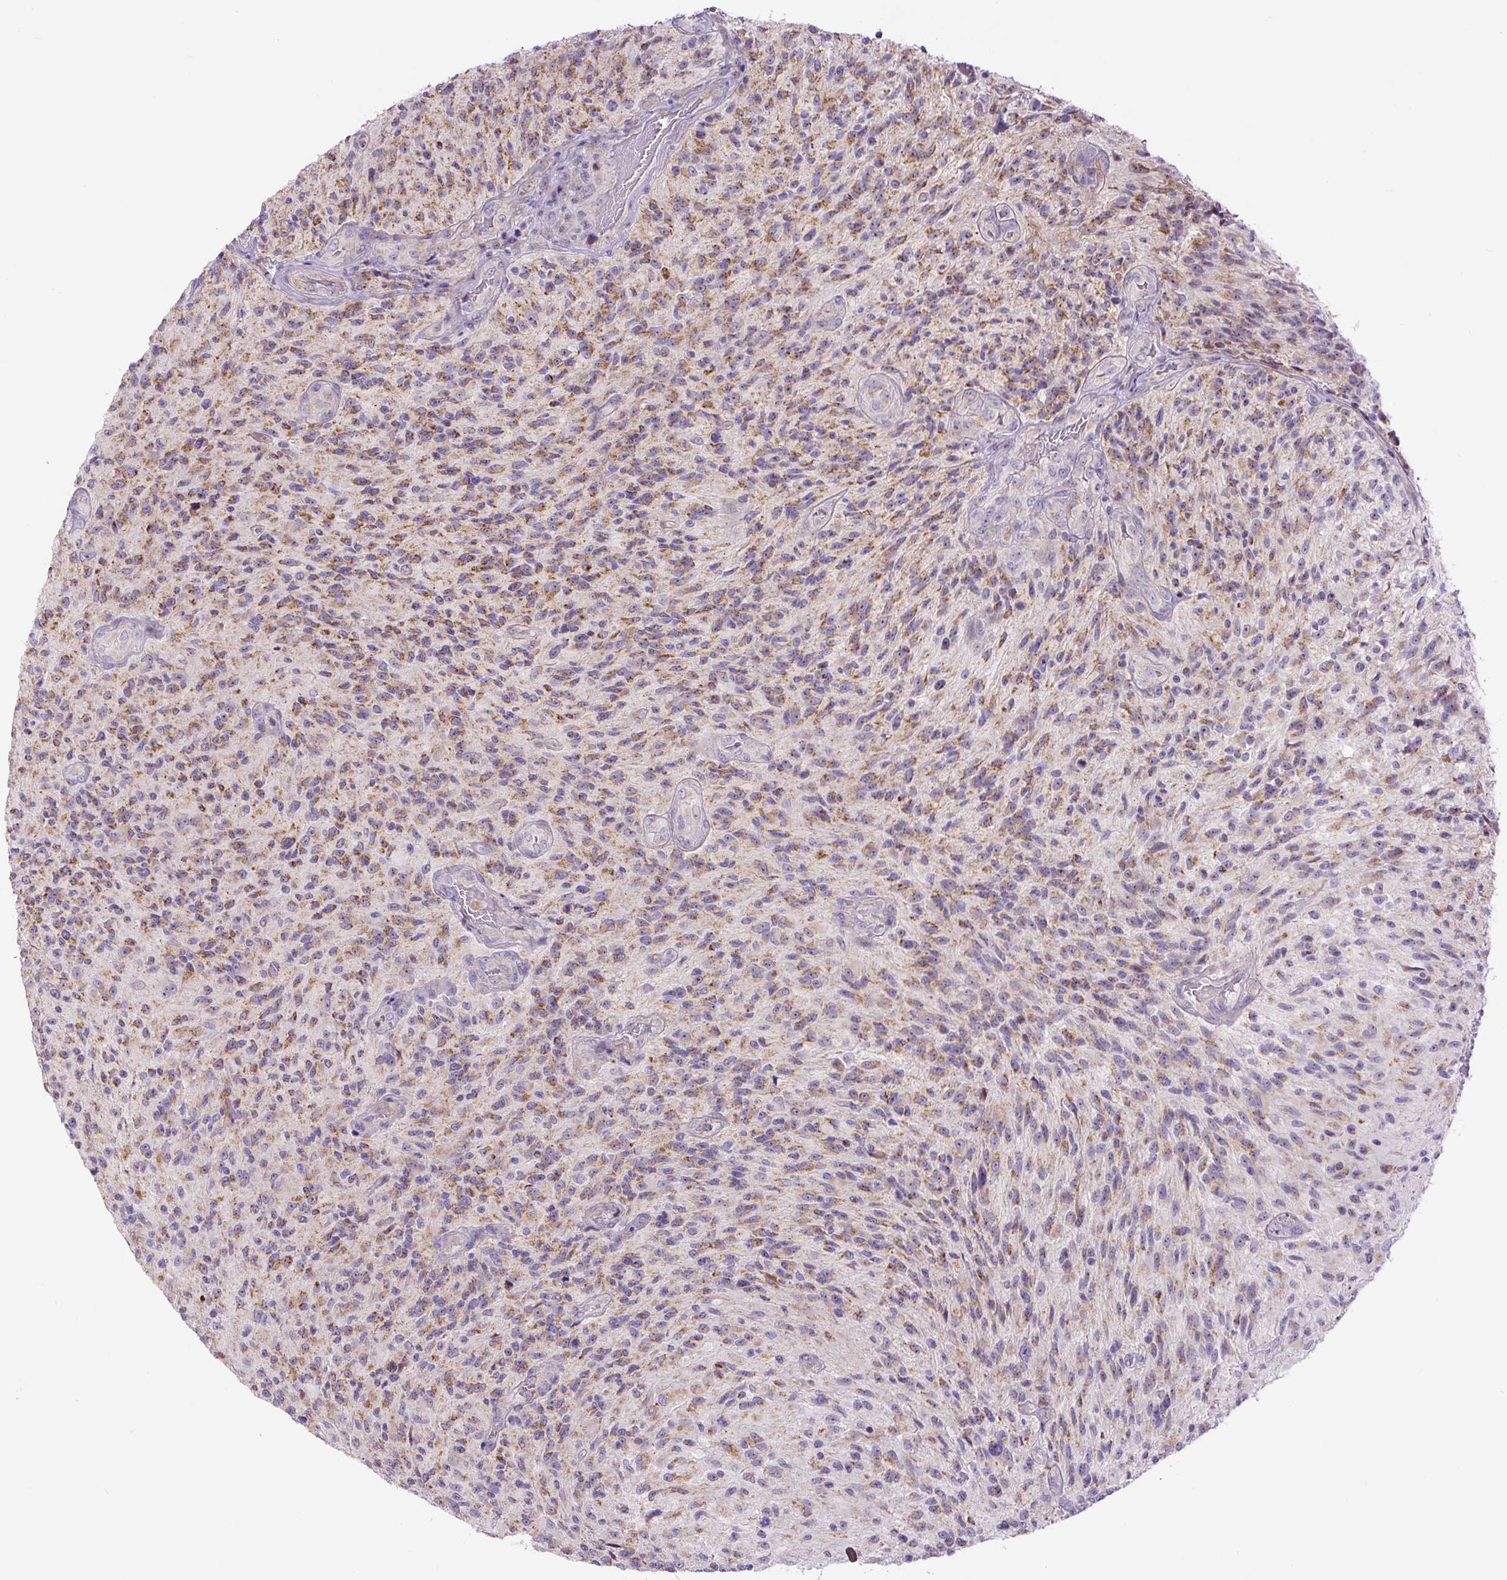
{"staining": {"intensity": "moderate", "quantity": ">75%", "location": "cytoplasmic/membranous"}, "tissue": "glioma", "cell_type": "Tumor cells", "image_type": "cancer", "snomed": [{"axis": "morphology", "description": "Normal tissue, NOS"}, {"axis": "morphology", "description": "Glioma, malignant, High grade"}, {"axis": "topography", "description": "Cerebral cortex"}], "caption": "Immunohistochemistry (IHC) of human high-grade glioma (malignant) demonstrates medium levels of moderate cytoplasmic/membranous positivity in approximately >75% of tumor cells.", "gene": "ZNF596", "patient": {"sex": "male", "age": 56}}